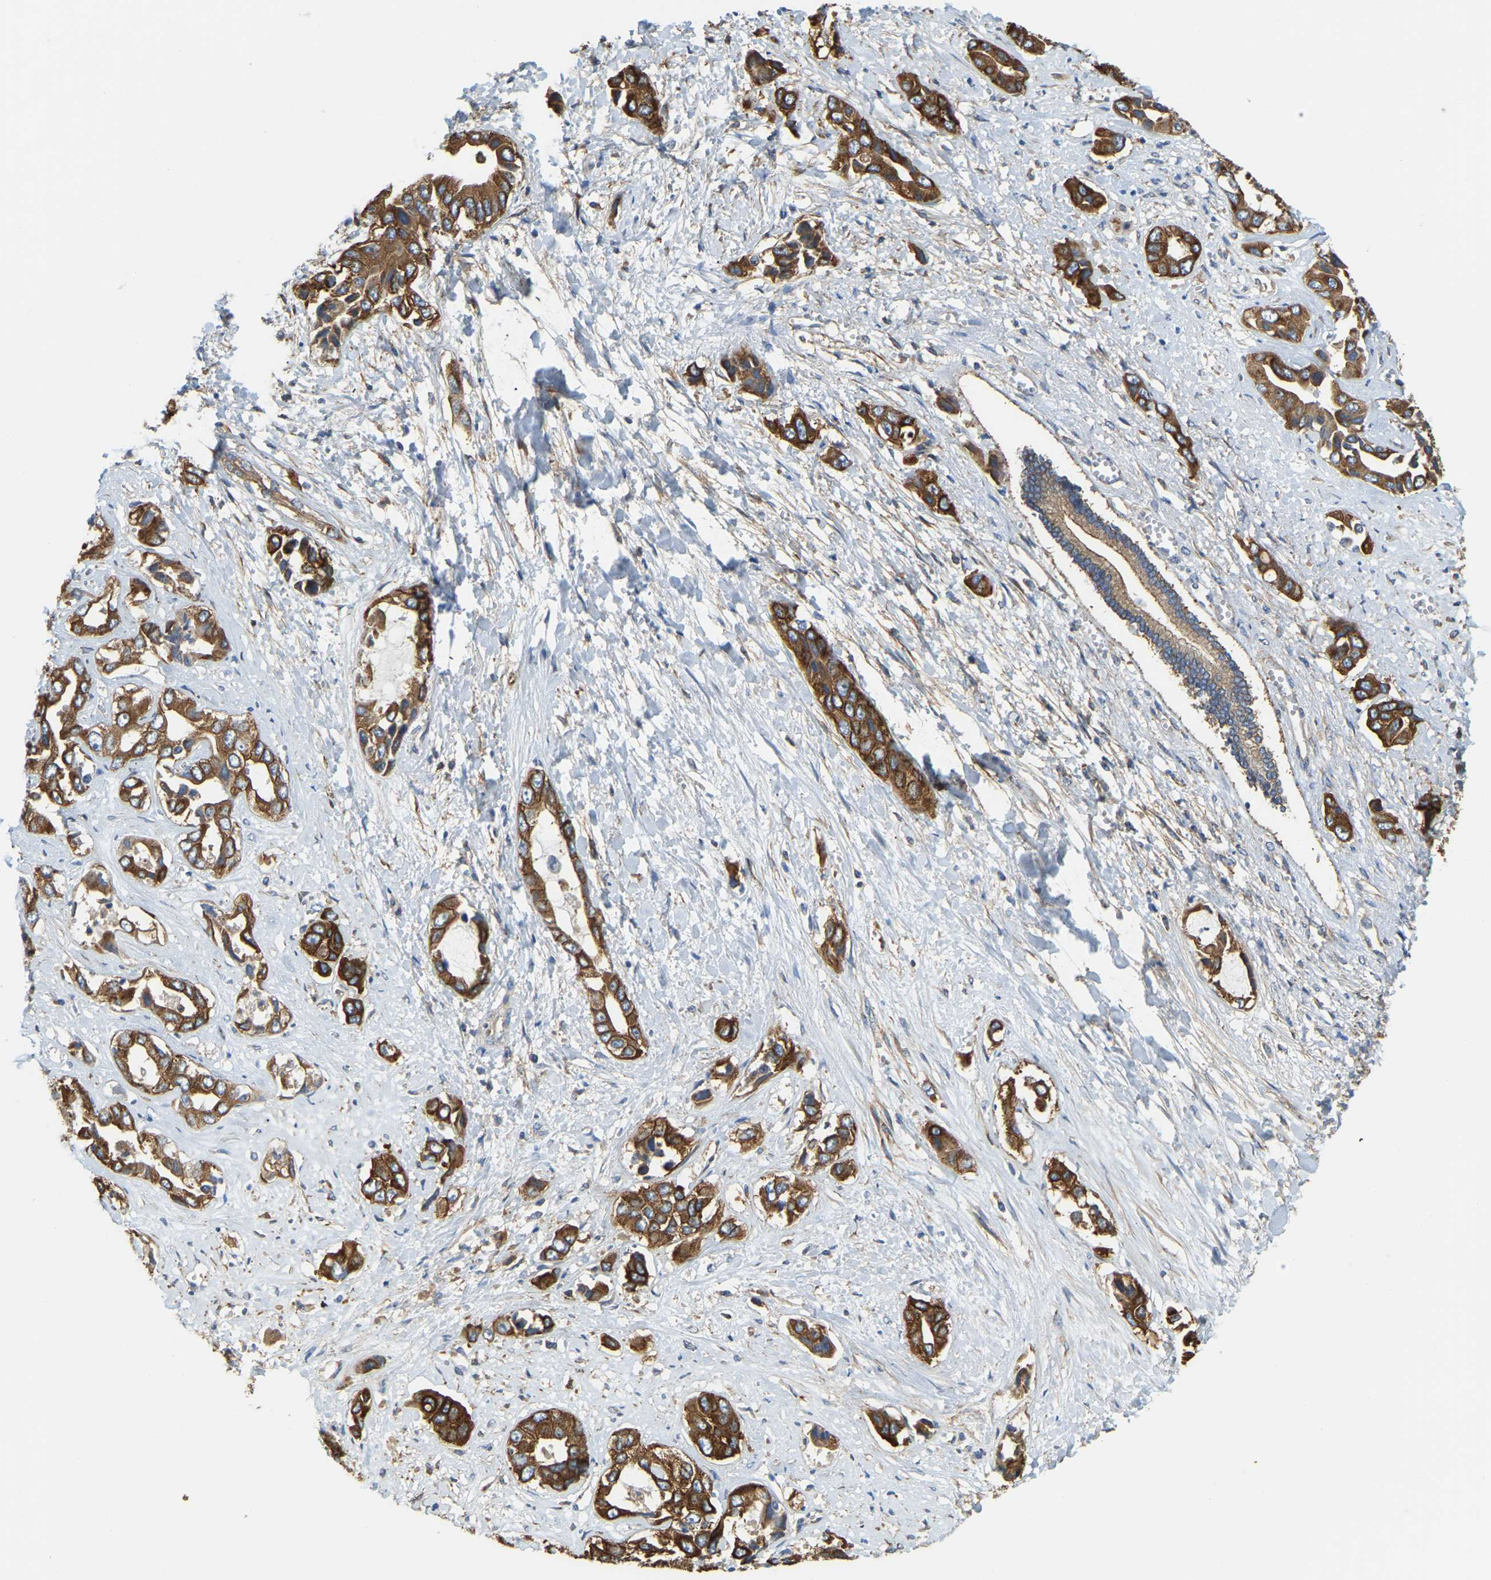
{"staining": {"intensity": "strong", "quantity": "25%-75%", "location": "cytoplasmic/membranous"}, "tissue": "liver cancer", "cell_type": "Tumor cells", "image_type": "cancer", "snomed": [{"axis": "morphology", "description": "Cholangiocarcinoma"}, {"axis": "topography", "description": "Liver"}], "caption": "Protein expression analysis of liver cancer exhibits strong cytoplasmic/membranous expression in about 25%-75% of tumor cells.", "gene": "AHNAK", "patient": {"sex": "female", "age": 52}}